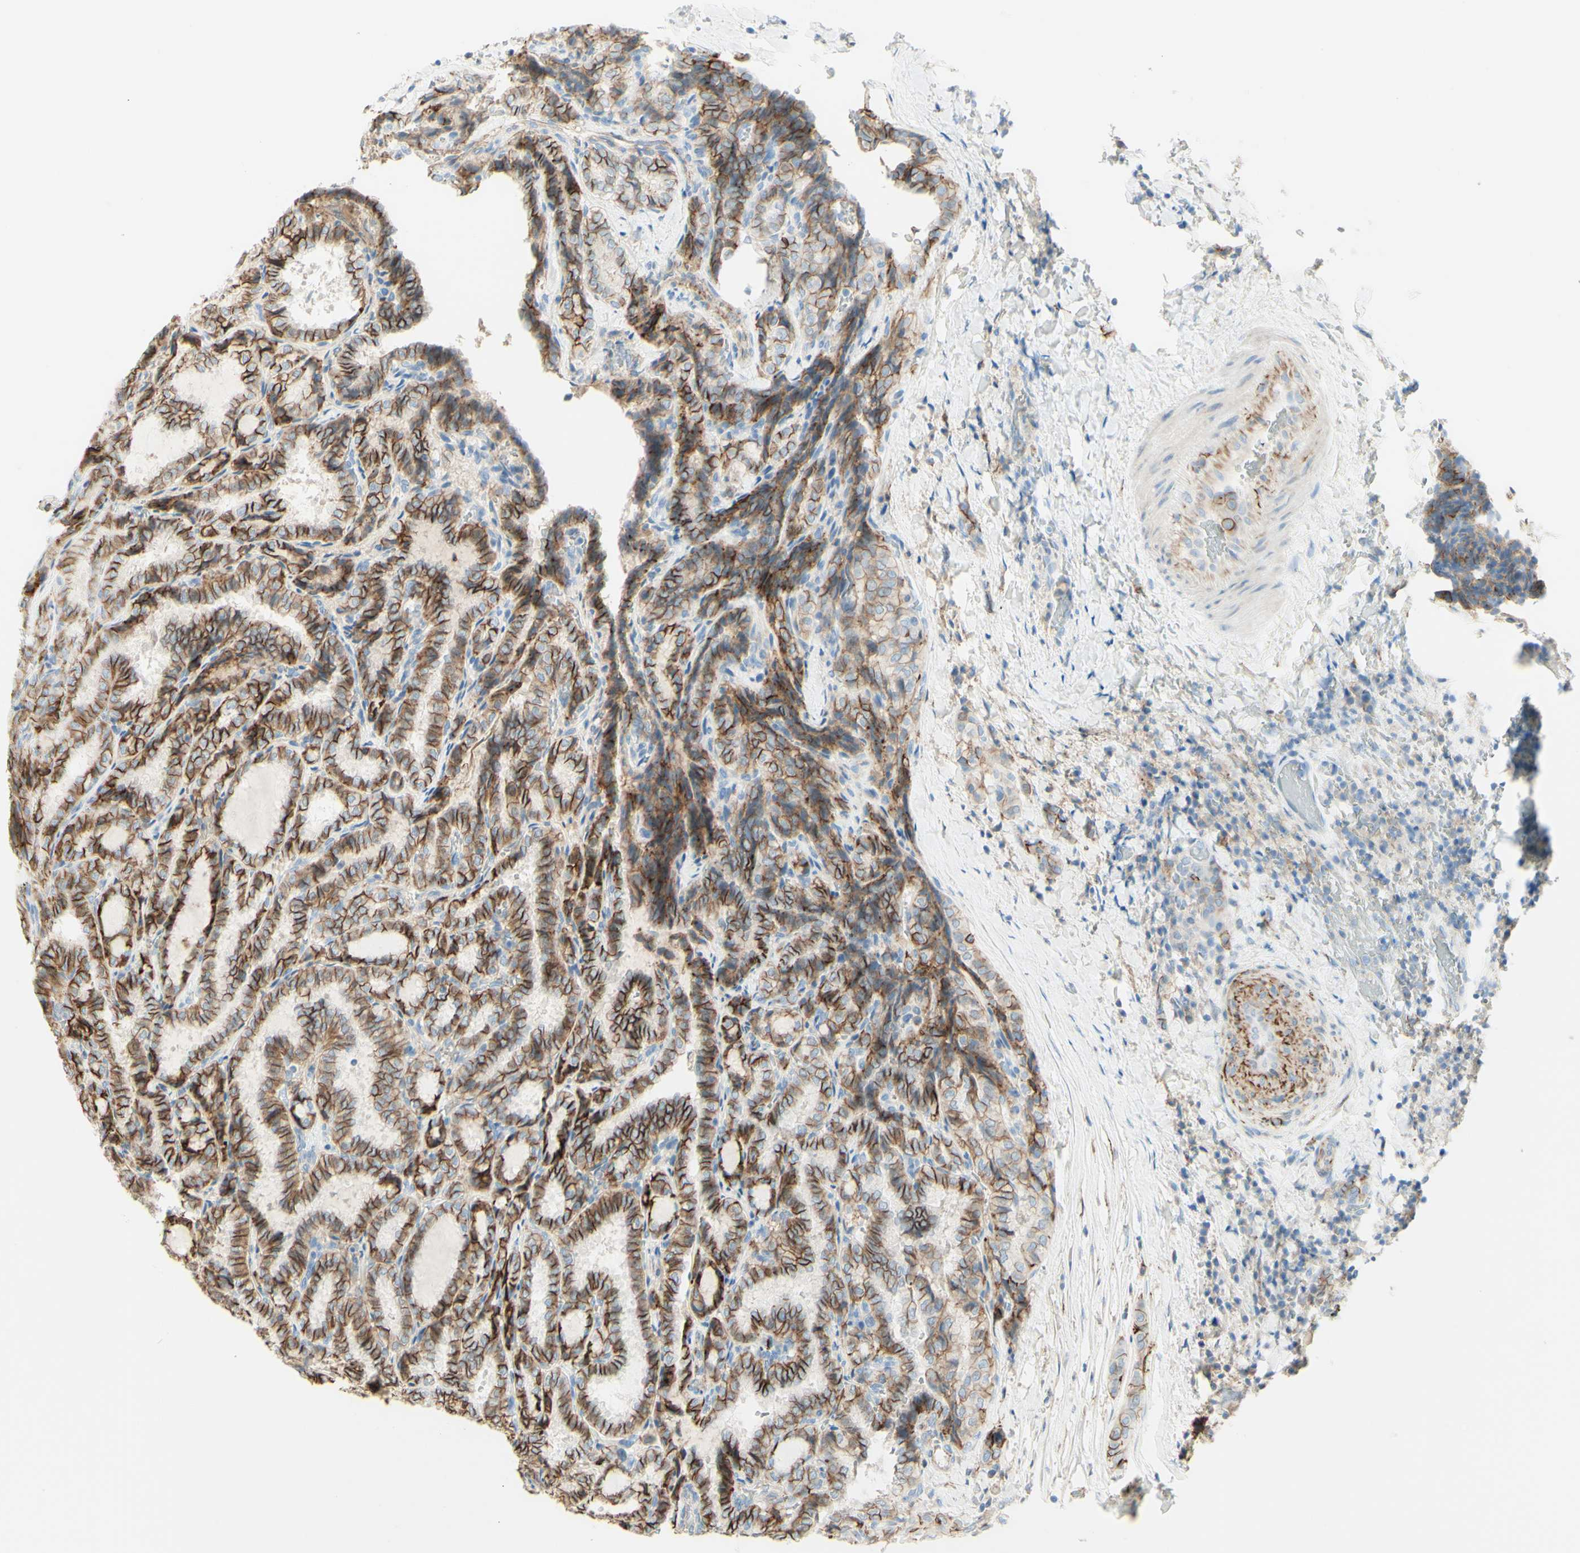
{"staining": {"intensity": "moderate", "quantity": ">75%", "location": "cytoplasmic/membranous"}, "tissue": "thyroid cancer", "cell_type": "Tumor cells", "image_type": "cancer", "snomed": [{"axis": "morphology", "description": "Normal tissue, NOS"}, {"axis": "morphology", "description": "Papillary adenocarcinoma, NOS"}, {"axis": "topography", "description": "Thyroid gland"}], "caption": "Immunohistochemical staining of human thyroid papillary adenocarcinoma reveals medium levels of moderate cytoplasmic/membranous protein positivity in approximately >75% of tumor cells.", "gene": "ALCAM", "patient": {"sex": "female", "age": 30}}